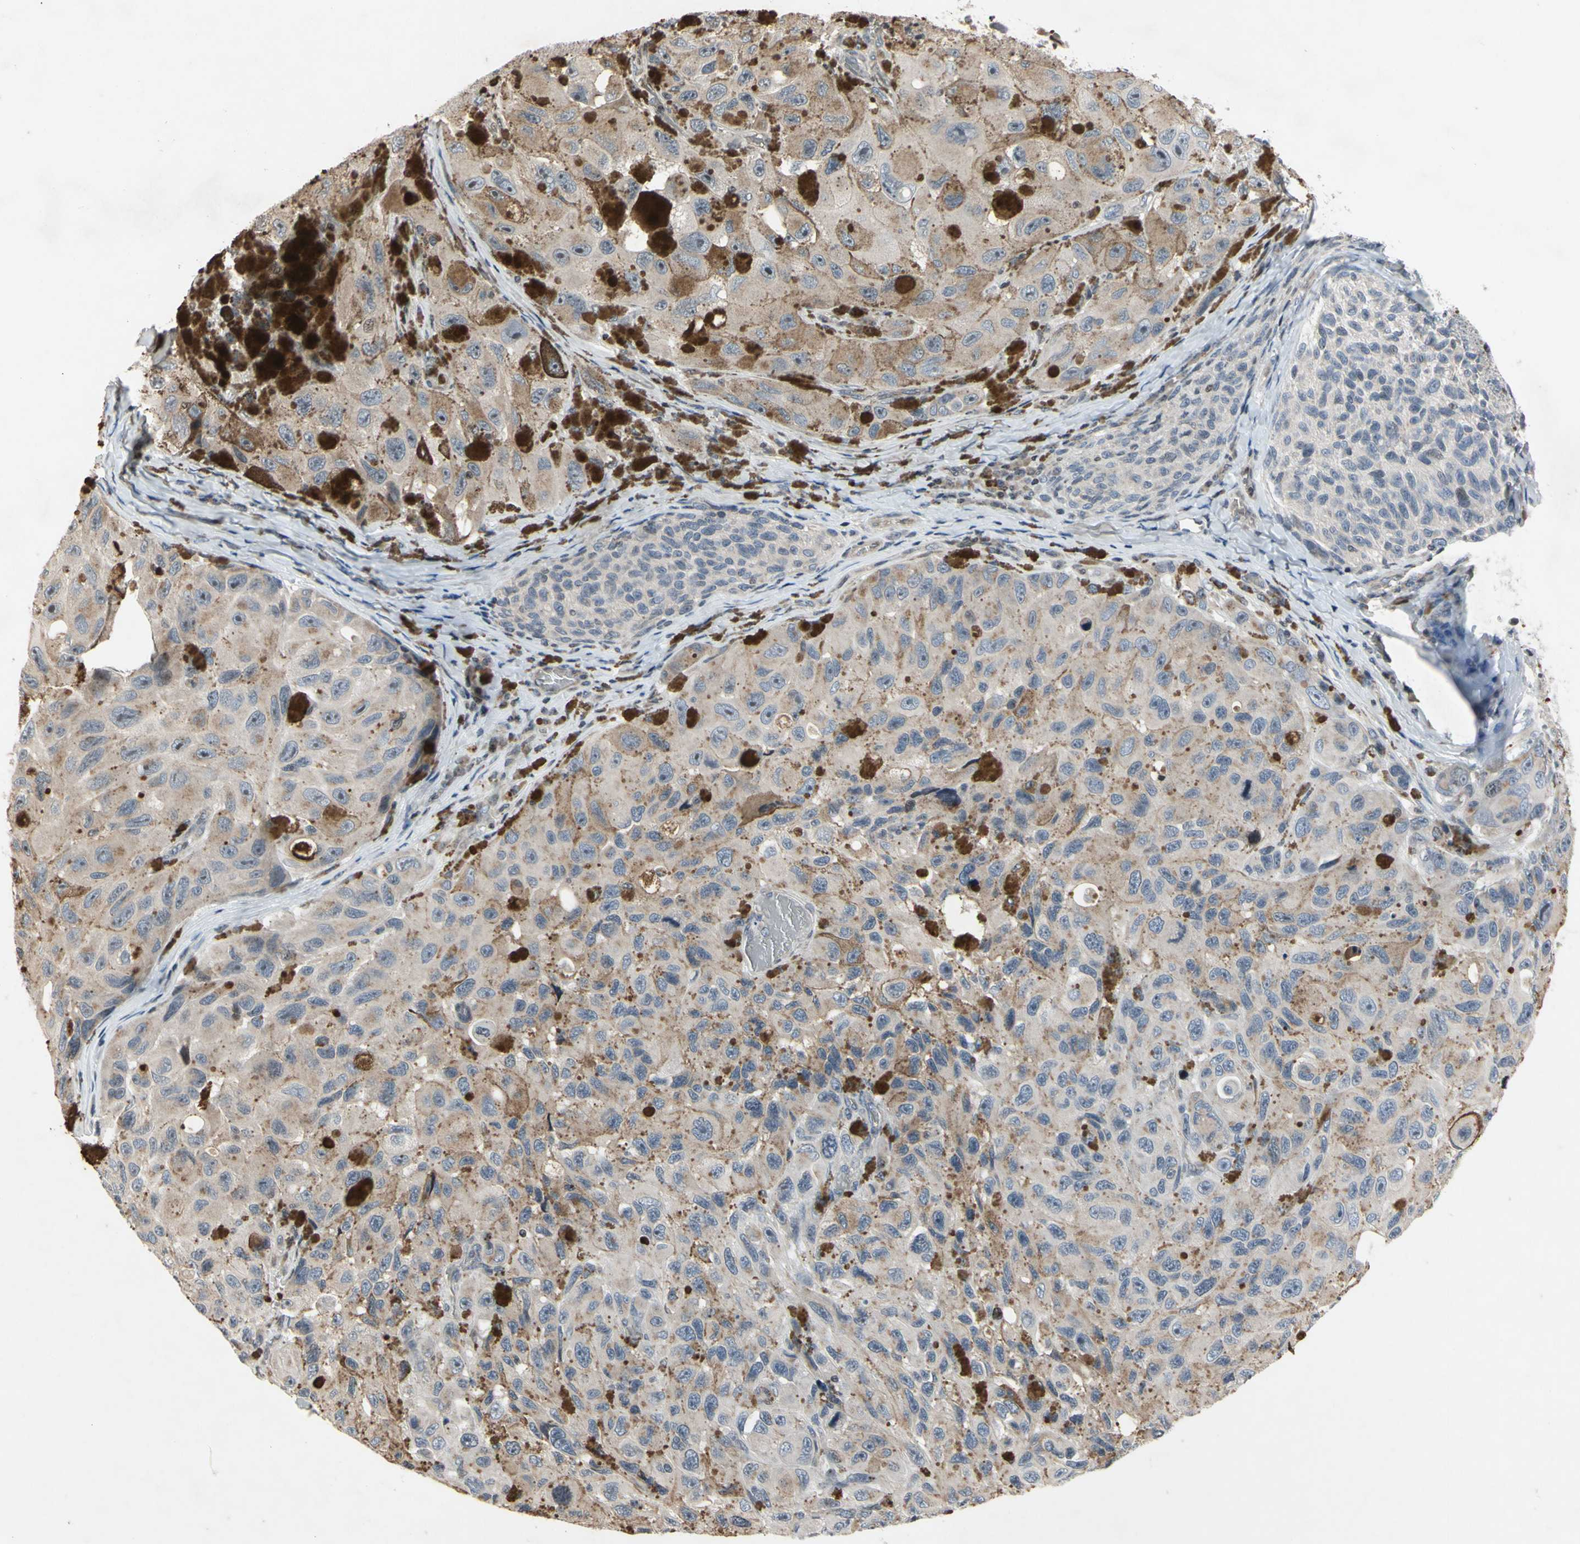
{"staining": {"intensity": "weak", "quantity": "25%-75%", "location": "cytoplasmic/membranous"}, "tissue": "melanoma", "cell_type": "Tumor cells", "image_type": "cancer", "snomed": [{"axis": "morphology", "description": "Malignant melanoma, NOS"}, {"axis": "topography", "description": "Skin"}], "caption": "Melanoma stained with a protein marker reveals weak staining in tumor cells.", "gene": "ARG1", "patient": {"sex": "female", "age": 73}}